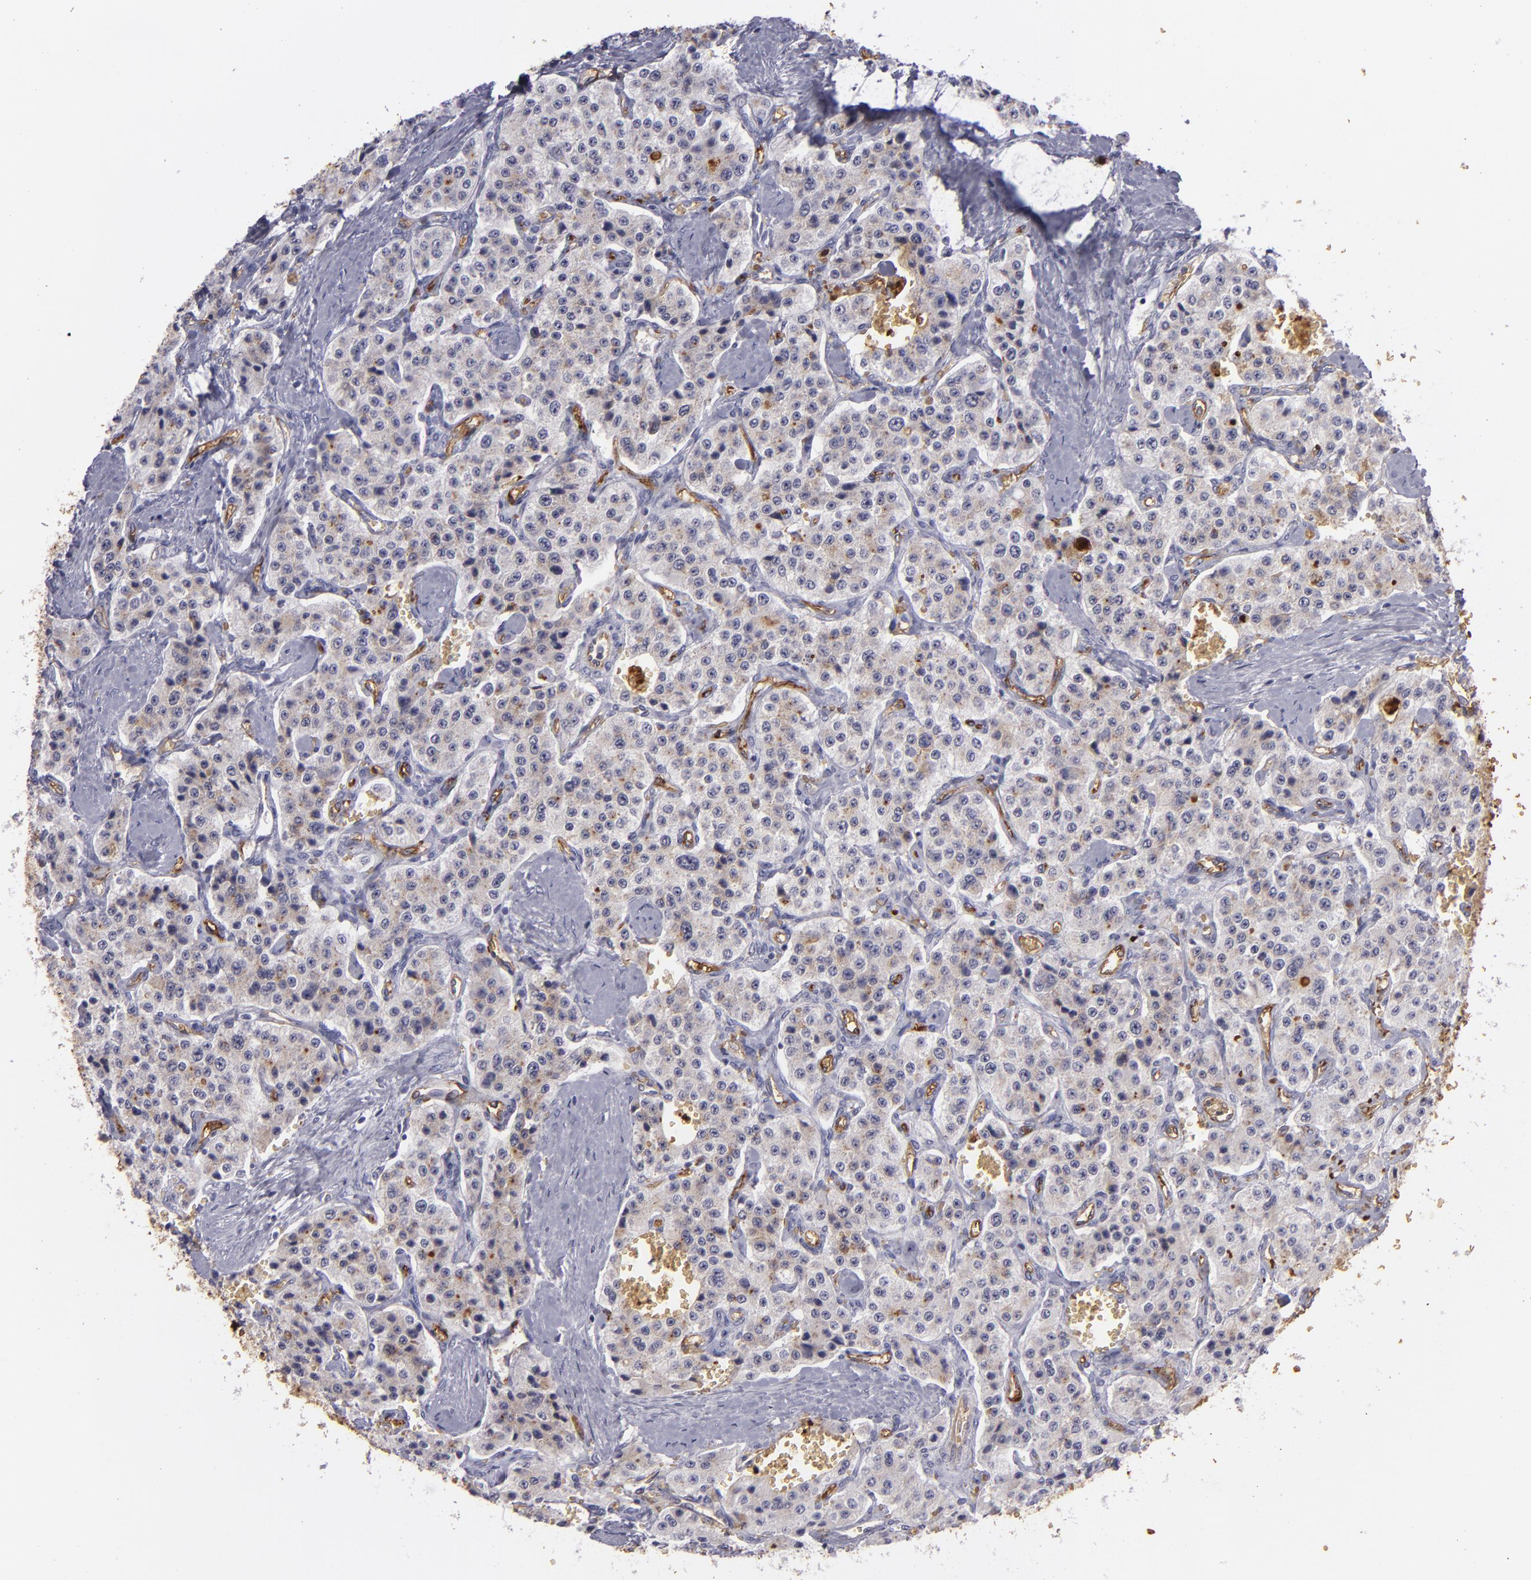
{"staining": {"intensity": "weak", "quantity": "25%-75%", "location": "cytoplasmic/membranous"}, "tissue": "carcinoid", "cell_type": "Tumor cells", "image_type": "cancer", "snomed": [{"axis": "morphology", "description": "Carcinoid, malignant, NOS"}, {"axis": "topography", "description": "Small intestine"}], "caption": "Tumor cells reveal low levels of weak cytoplasmic/membranous staining in about 25%-75% of cells in carcinoid (malignant).", "gene": "ACE", "patient": {"sex": "male", "age": 52}}